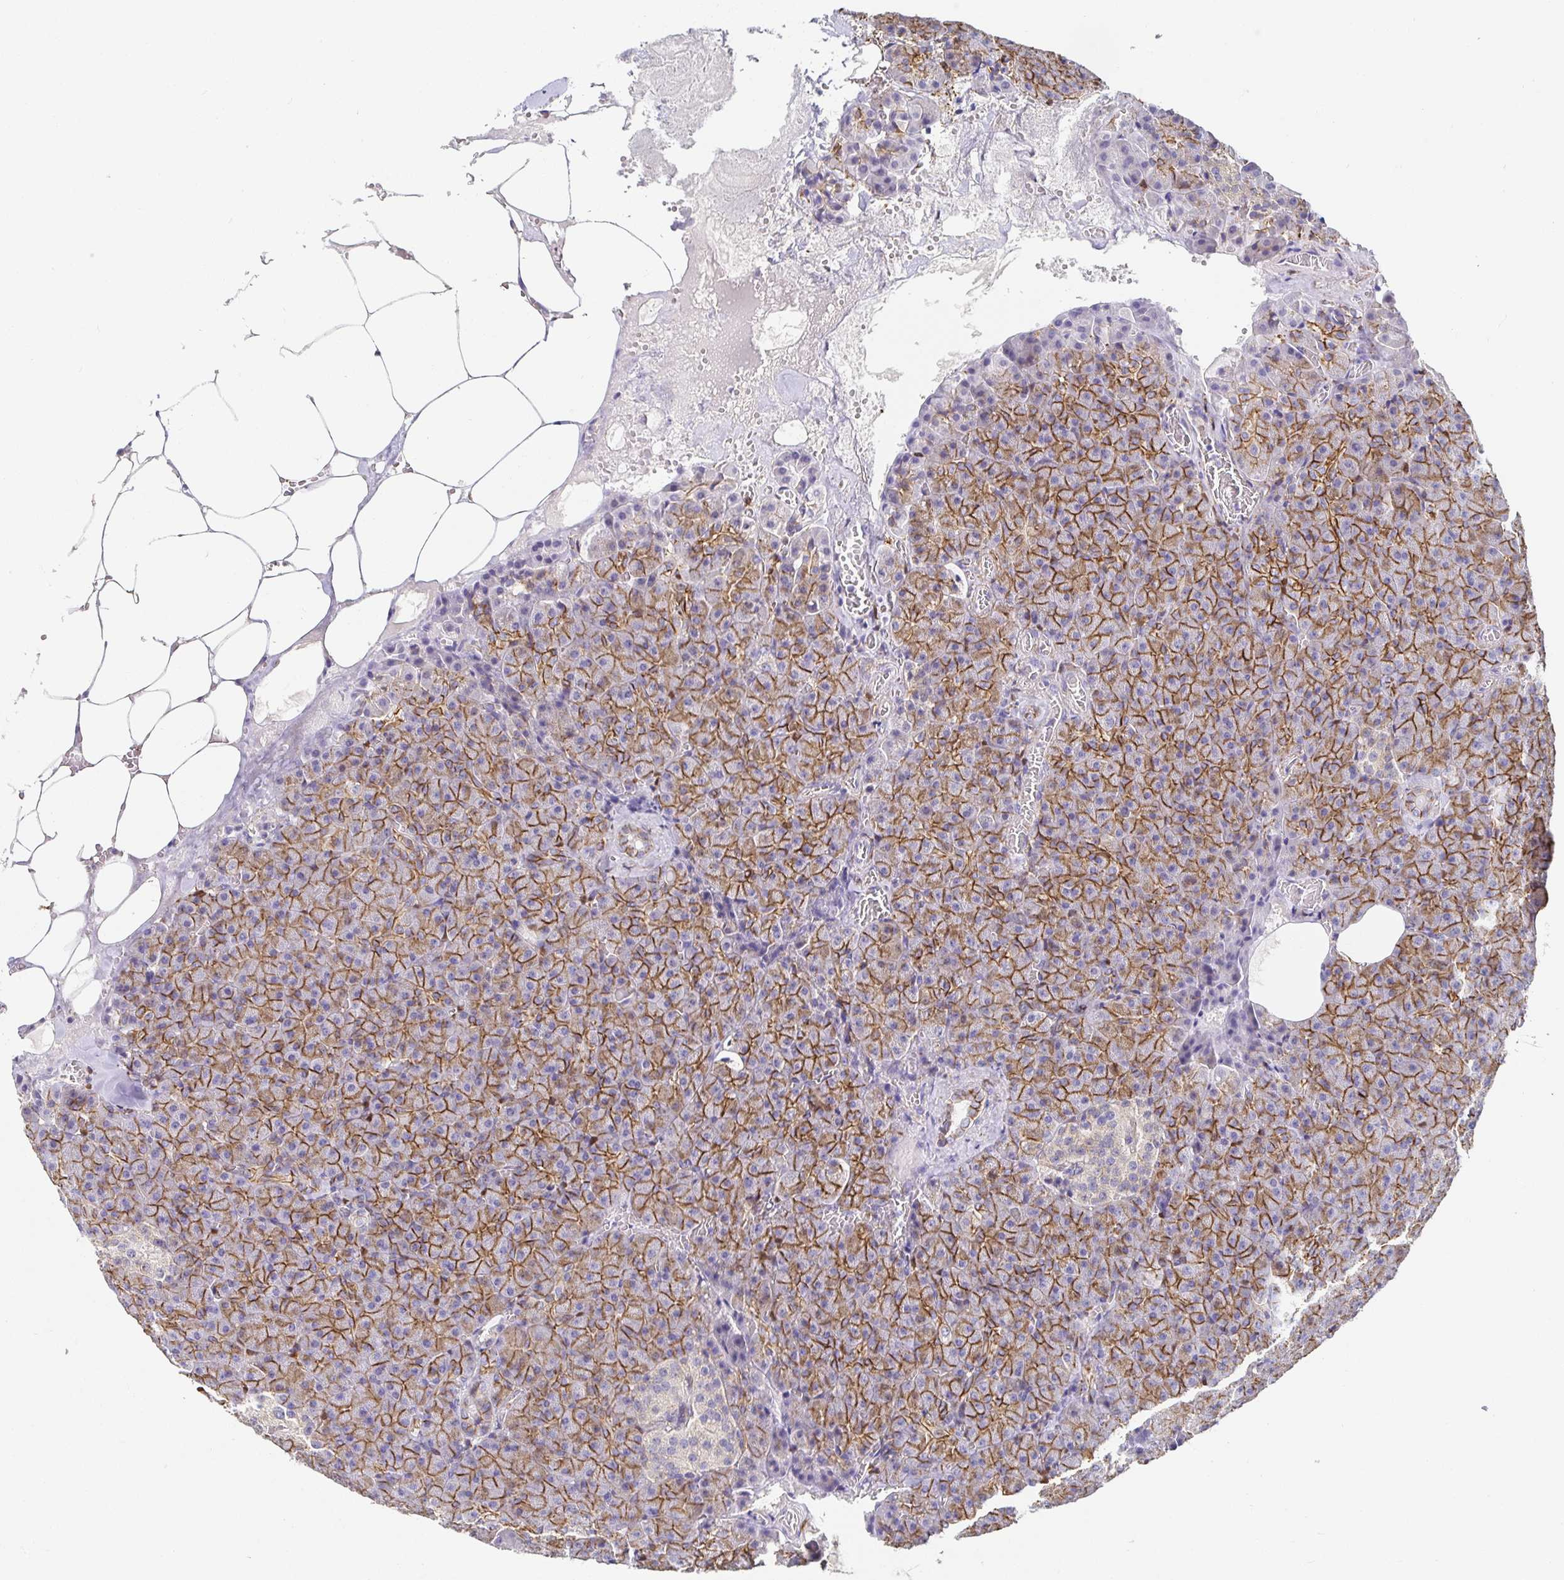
{"staining": {"intensity": "strong", "quantity": ">75%", "location": "cytoplasmic/membranous"}, "tissue": "pancreas", "cell_type": "Exocrine glandular cells", "image_type": "normal", "snomed": [{"axis": "morphology", "description": "Normal tissue, NOS"}, {"axis": "topography", "description": "Pancreas"}], "caption": "Human pancreas stained with a brown dye demonstrates strong cytoplasmic/membranous positive expression in approximately >75% of exocrine glandular cells.", "gene": "PIWIL3", "patient": {"sex": "female", "age": 74}}